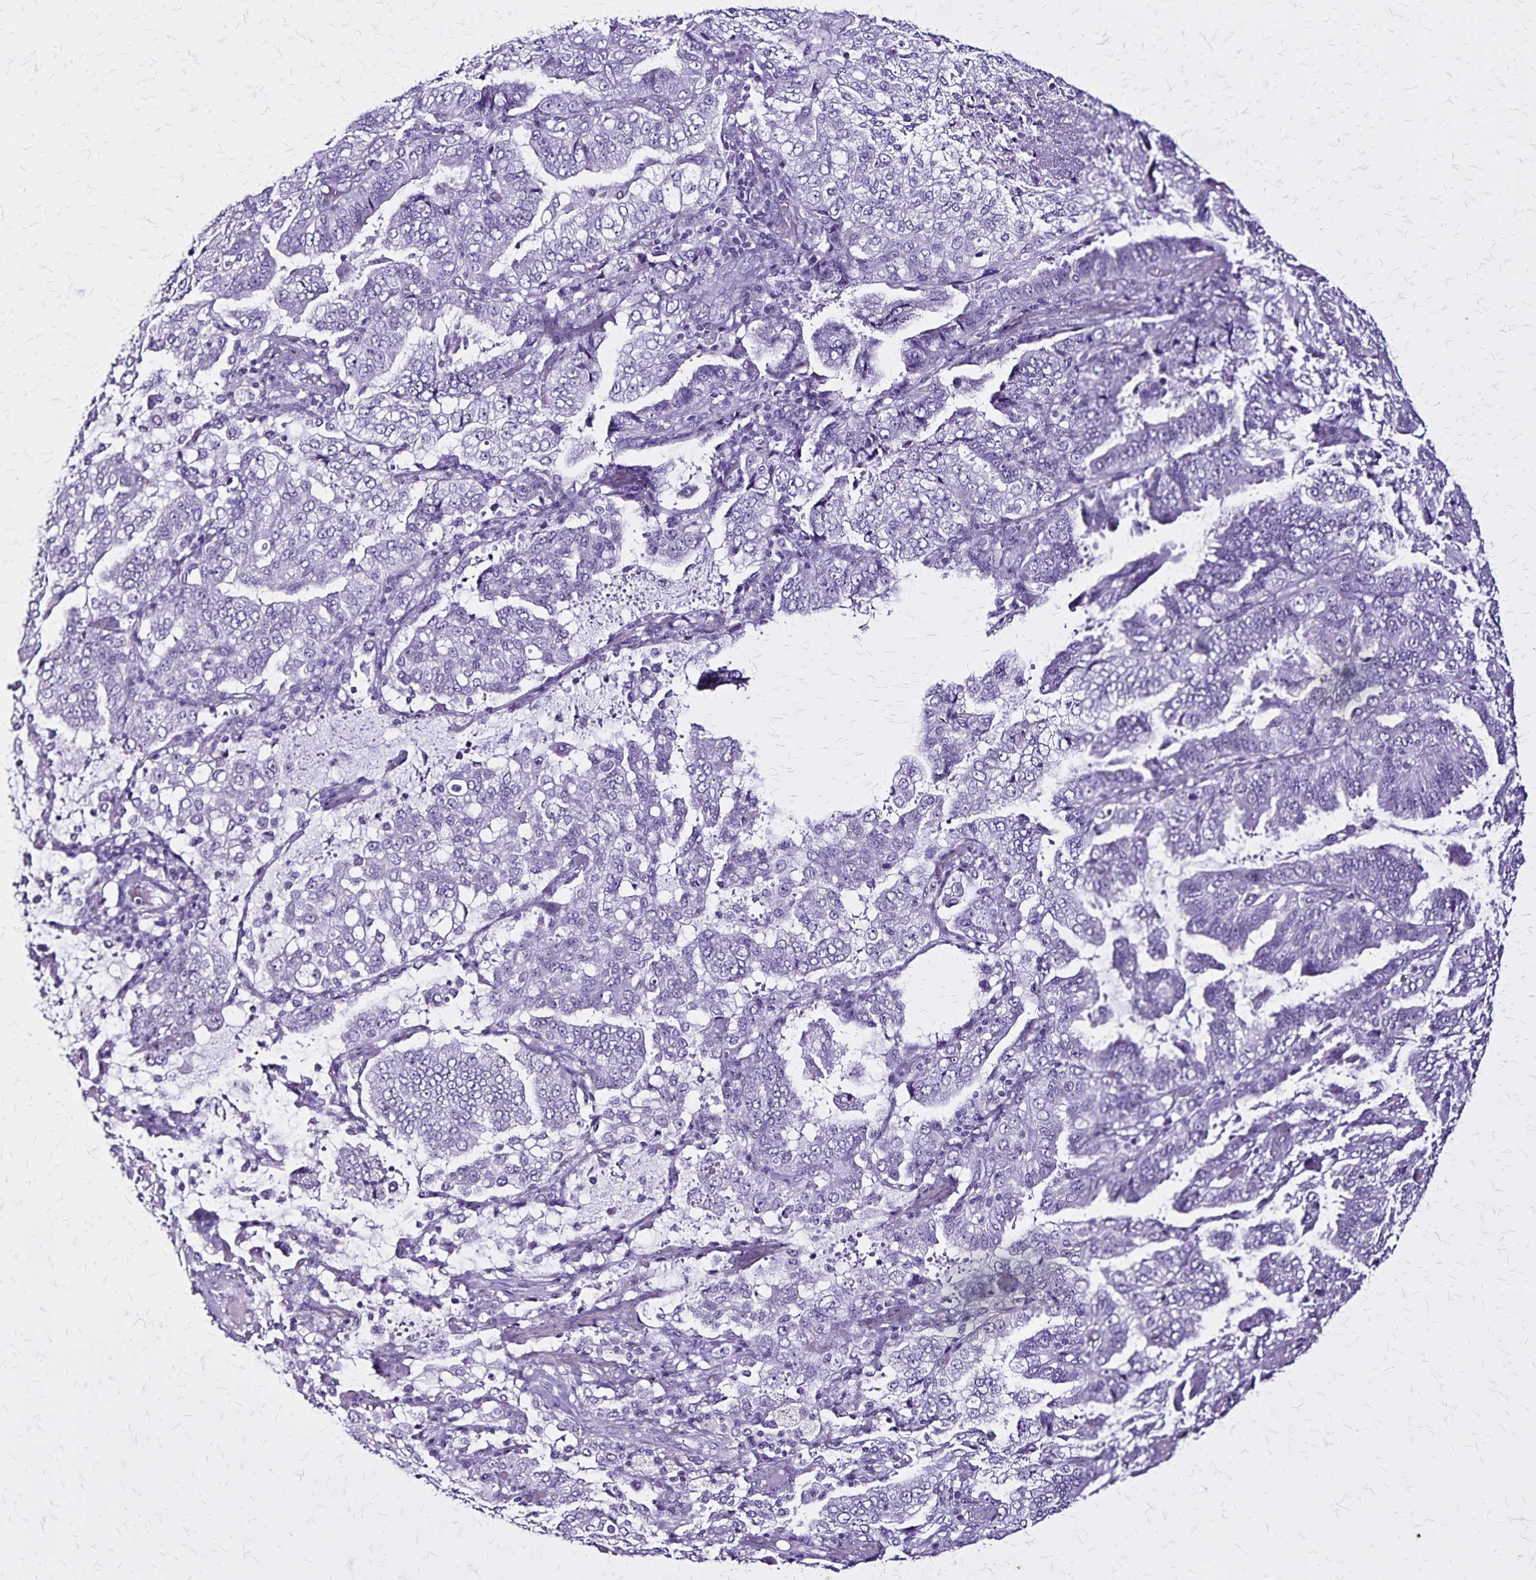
{"staining": {"intensity": "negative", "quantity": "none", "location": "none"}, "tissue": "lung cancer", "cell_type": "Tumor cells", "image_type": "cancer", "snomed": [{"axis": "morphology", "description": "Aneuploidy"}, {"axis": "morphology", "description": "Adenocarcinoma, NOS"}, {"axis": "morphology", "description": "Adenocarcinoma, metastatic, NOS"}, {"axis": "topography", "description": "Lymph node"}, {"axis": "topography", "description": "Lung"}], "caption": "IHC micrograph of neoplastic tissue: human metastatic adenocarcinoma (lung) stained with DAB displays no significant protein staining in tumor cells.", "gene": "KRT2", "patient": {"sex": "female", "age": 48}}